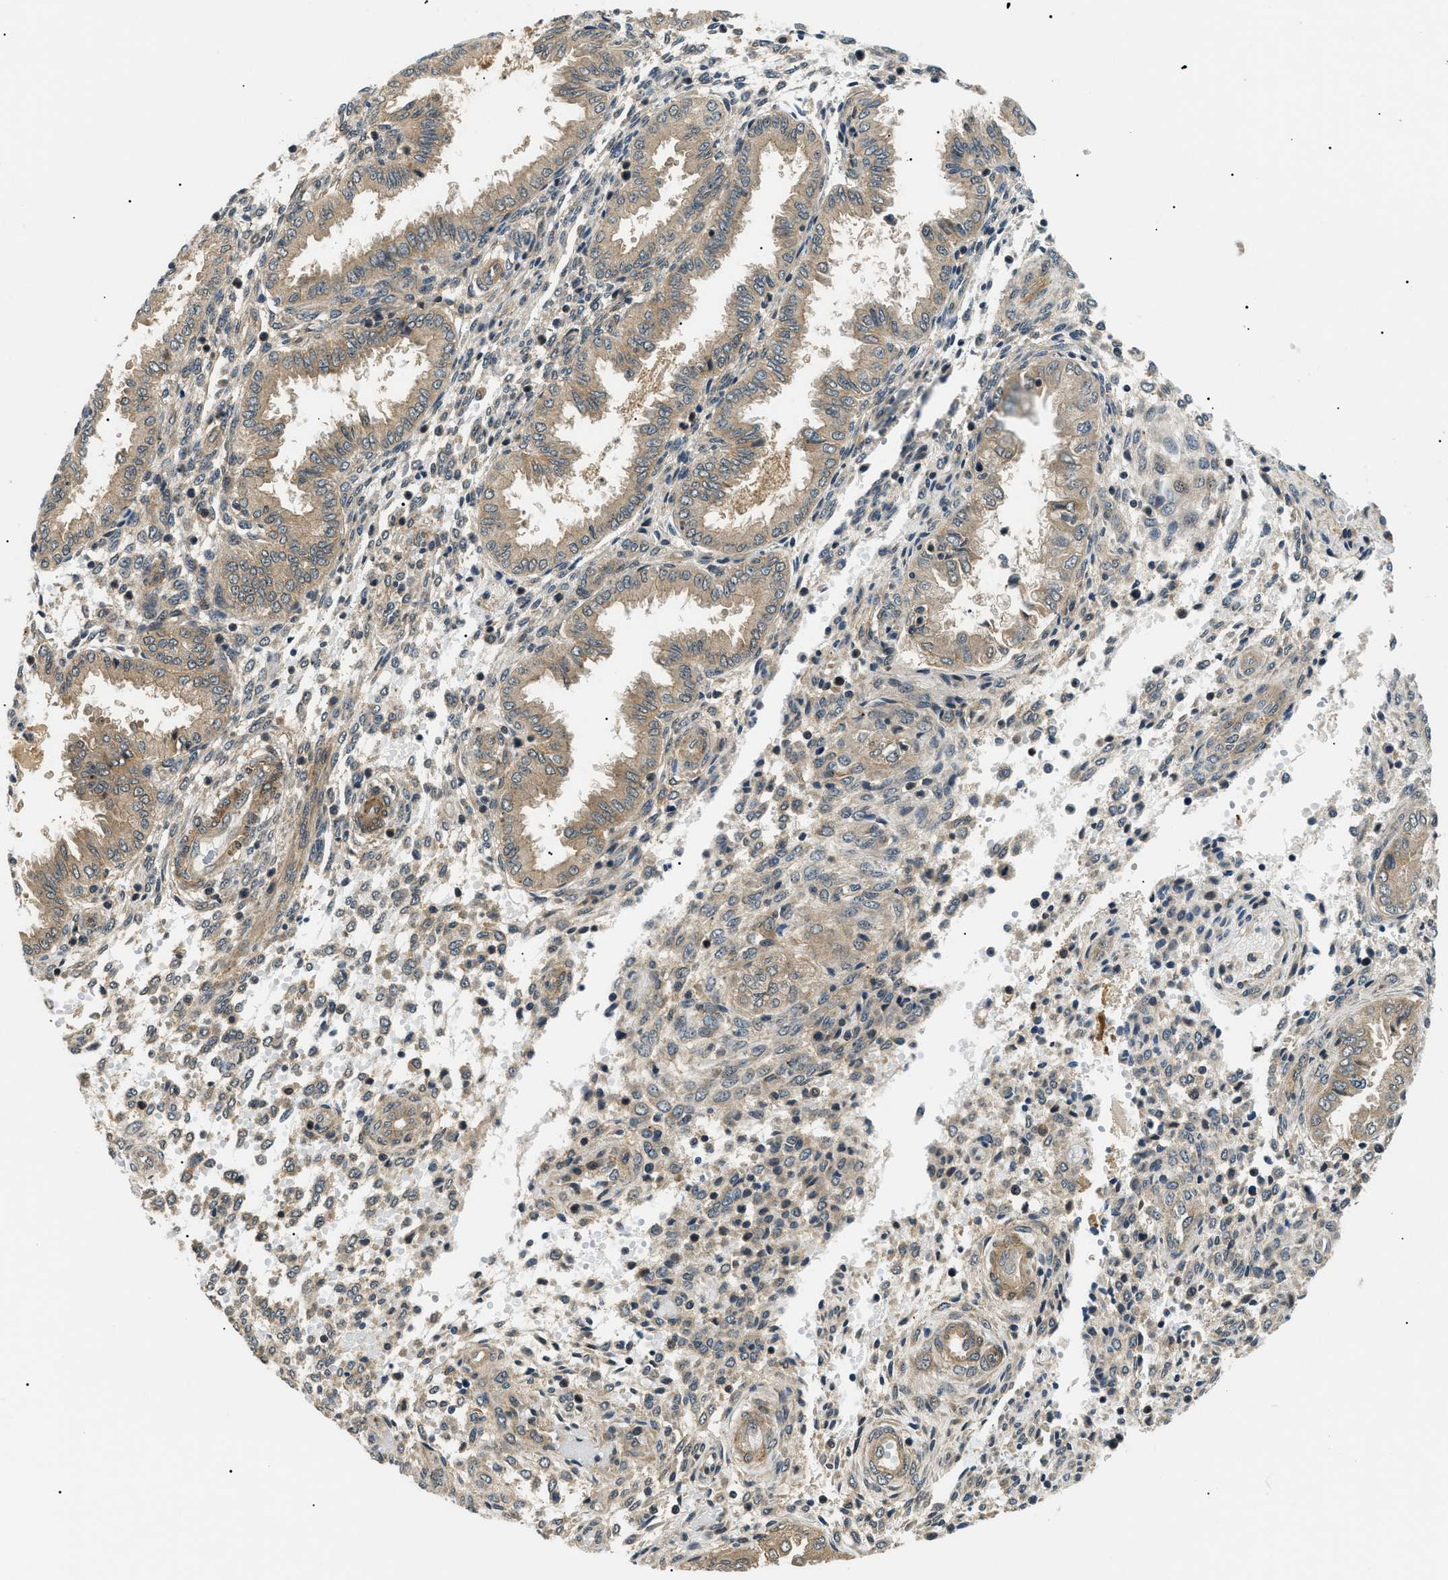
{"staining": {"intensity": "moderate", "quantity": "25%-75%", "location": "cytoplasmic/membranous"}, "tissue": "endometrium", "cell_type": "Cells in endometrial stroma", "image_type": "normal", "snomed": [{"axis": "morphology", "description": "Normal tissue, NOS"}, {"axis": "topography", "description": "Endometrium"}], "caption": "A high-resolution histopathology image shows immunohistochemistry staining of normal endometrium, which reveals moderate cytoplasmic/membranous expression in about 25%-75% of cells in endometrial stroma.", "gene": "ATP6AP1", "patient": {"sex": "female", "age": 33}}